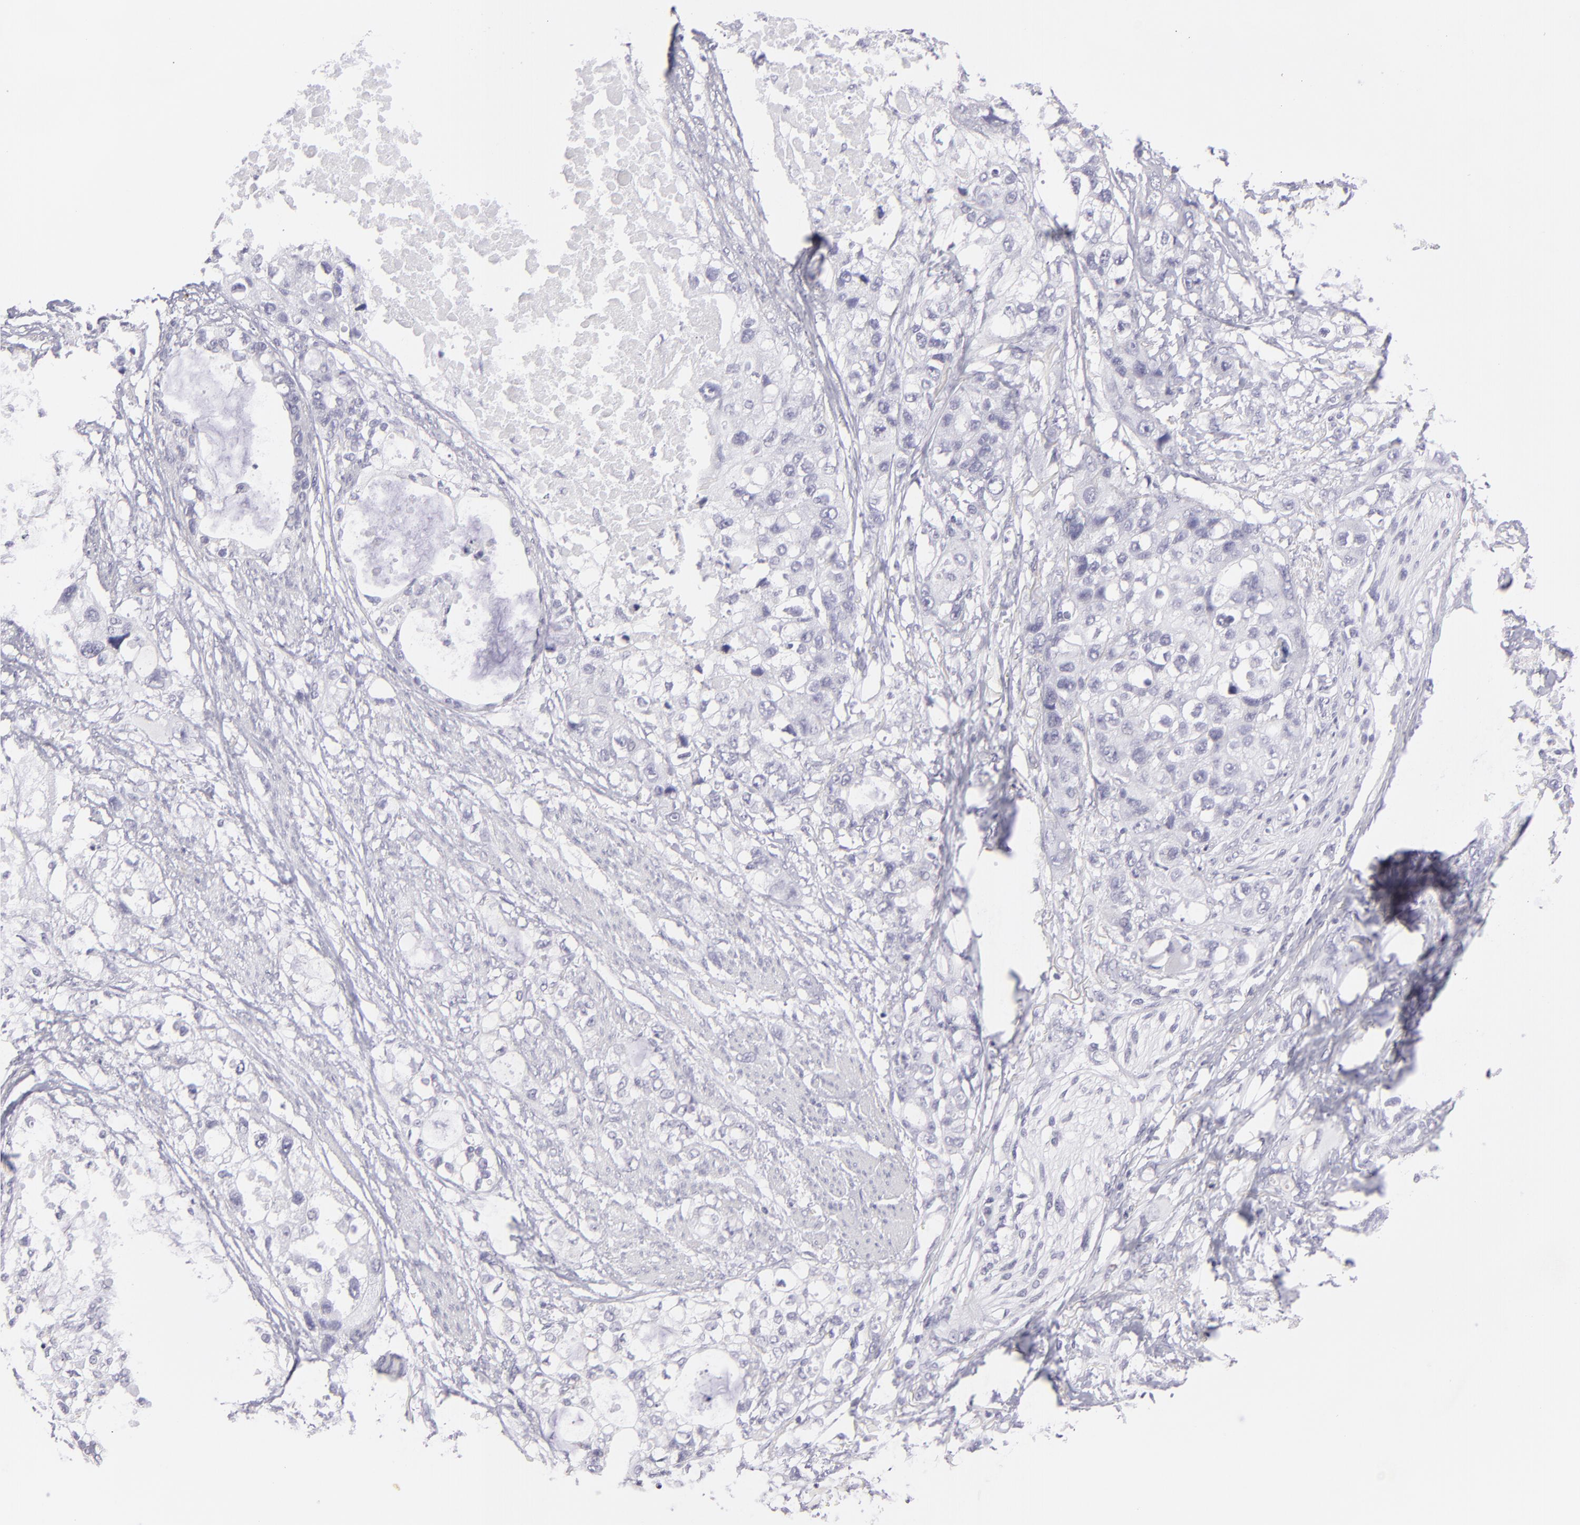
{"staining": {"intensity": "negative", "quantity": "none", "location": "none"}, "tissue": "stomach cancer", "cell_type": "Tumor cells", "image_type": "cancer", "snomed": [{"axis": "morphology", "description": "Adenocarcinoma, NOS"}, {"axis": "topography", "description": "Stomach, upper"}], "caption": "Tumor cells are negative for protein expression in human stomach cancer (adenocarcinoma).", "gene": "DLG4", "patient": {"sex": "female", "age": 52}}